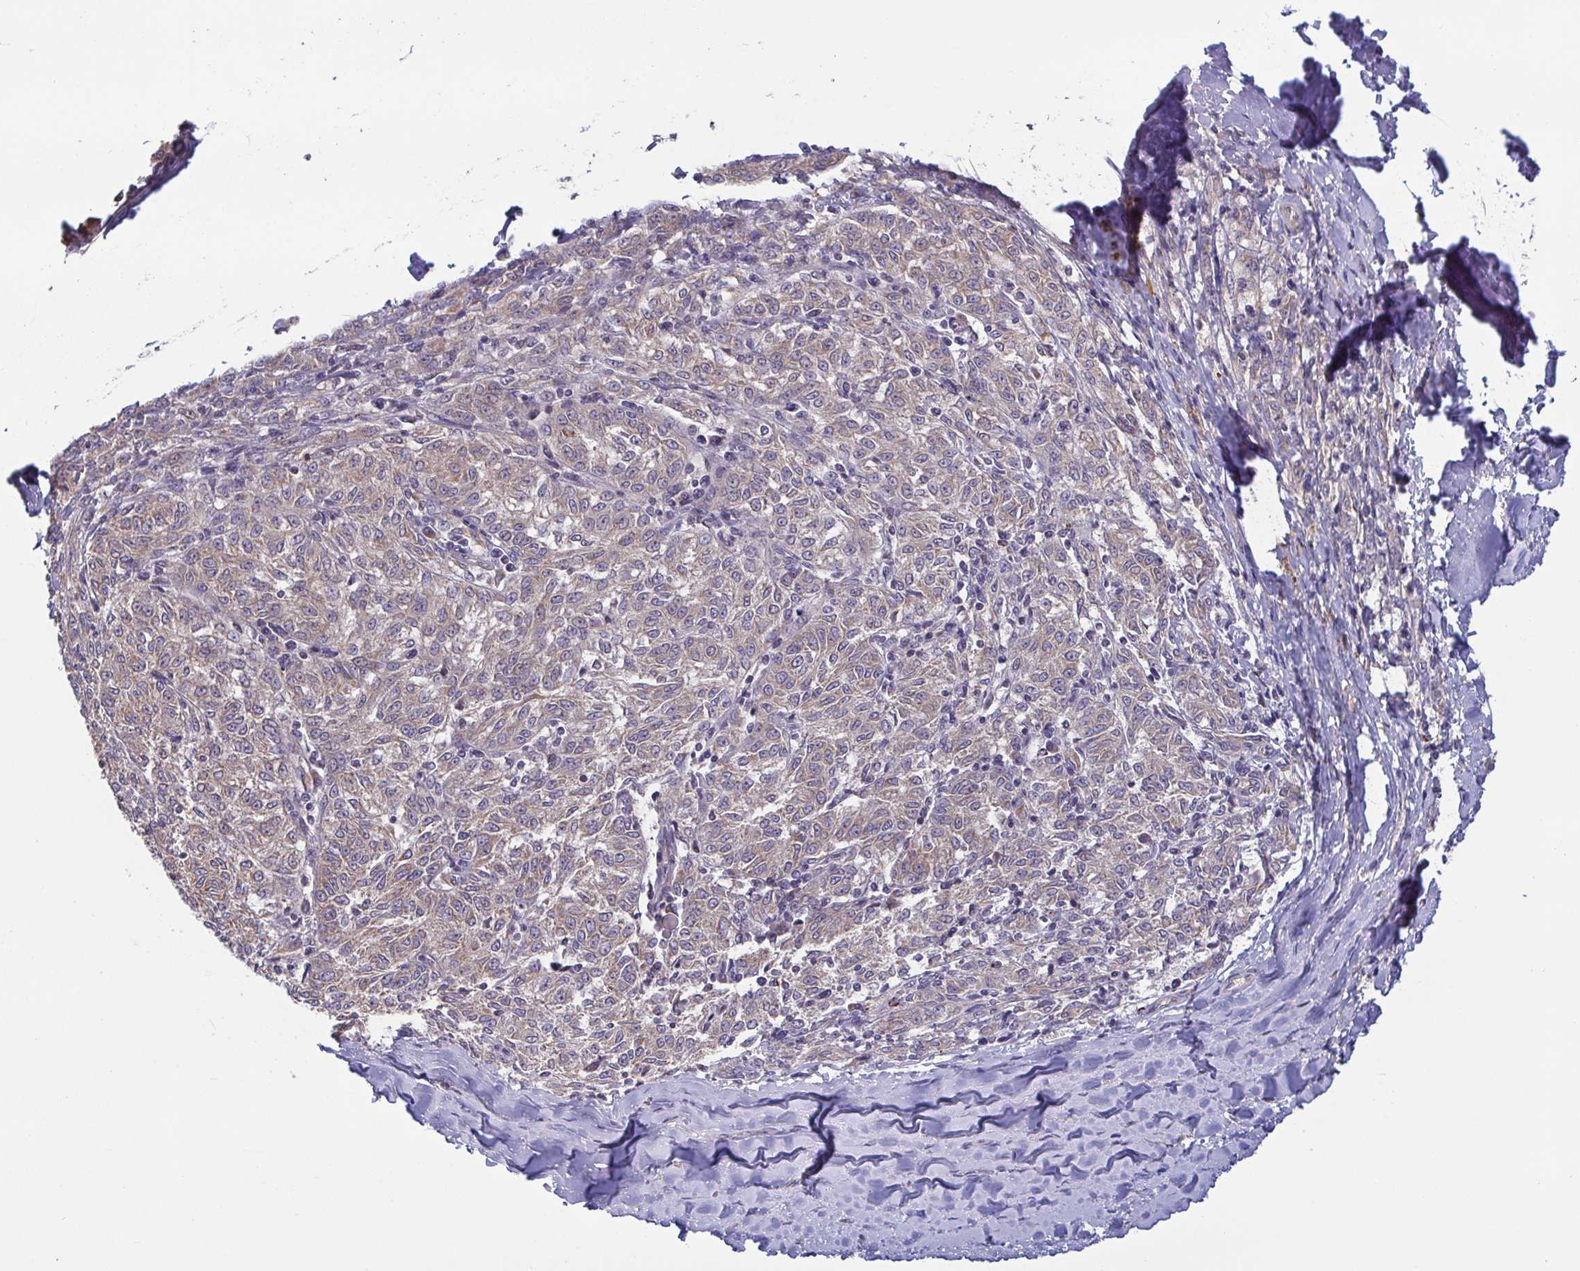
{"staining": {"intensity": "weak", "quantity": ">75%", "location": "cytoplasmic/membranous"}, "tissue": "melanoma", "cell_type": "Tumor cells", "image_type": "cancer", "snomed": [{"axis": "morphology", "description": "Malignant melanoma, NOS"}, {"axis": "topography", "description": "Skin"}], "caption": "Immunohistochemical staining of human malignant melanoma reveals weak cytoplasmic/membranous protein expression in about >75% of tumor cells.", "gene": "OSBPL7", "patient": {"sex": "female", "age": 72}}